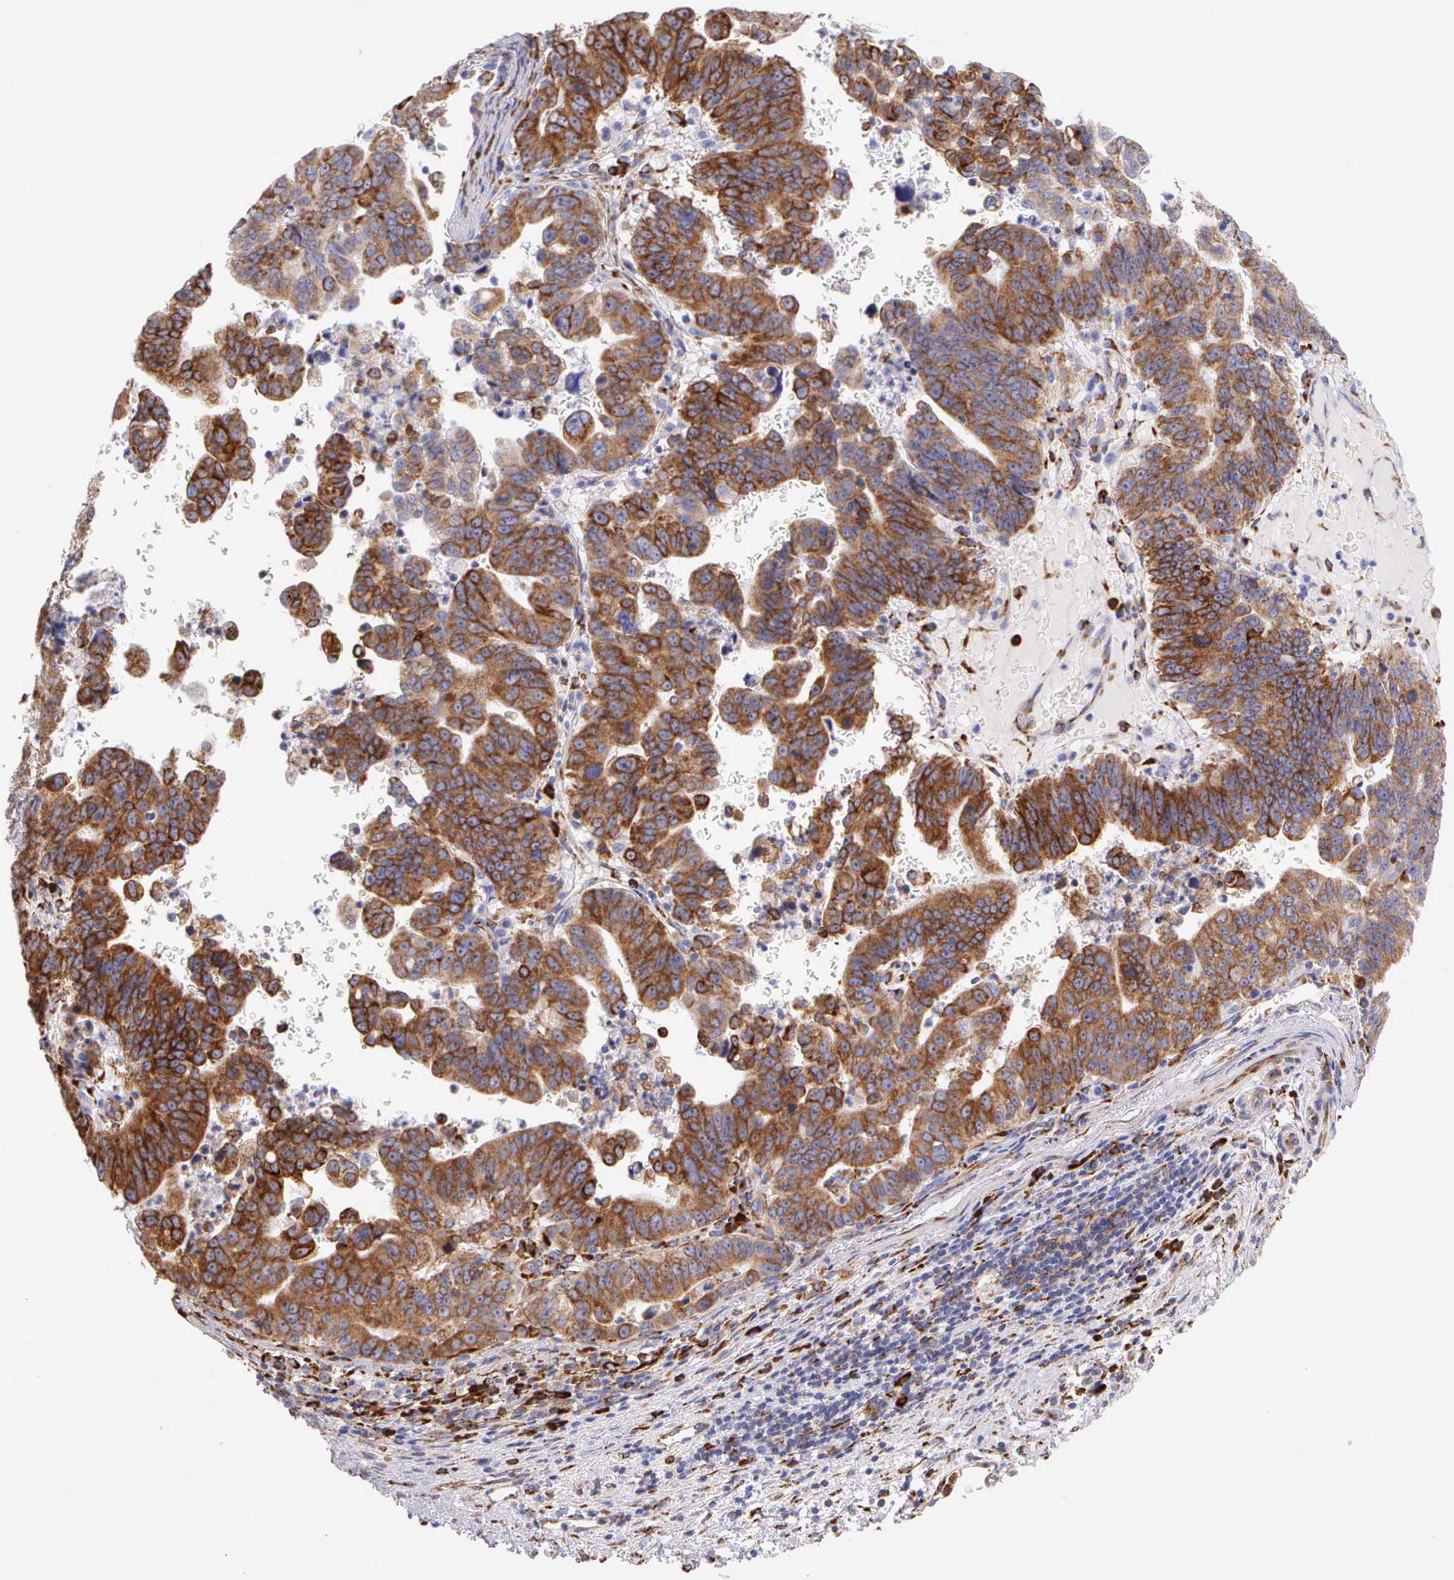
{"staining": {"intensity": "strong", "quantity": ">75%", "location": "cytoplasmic/membranous"}, "tissue": "stomach cancer", "cell_type": "Tumor cells", "image_type": "cancer", "snomed": [{"axis": "morphology", "description": "Adenocarcinoma, NOS"}, {"axis": "topography", "description": "Stomach, upper"}], "caption": "Stomach cancer was stained to show a protein in brown. There is high levels of strong cytoplasmic/membranous staining in approximately >75% of tumor cells.", "gene": "CKAP4", "patient": {"sex": "female", "age": 50}}